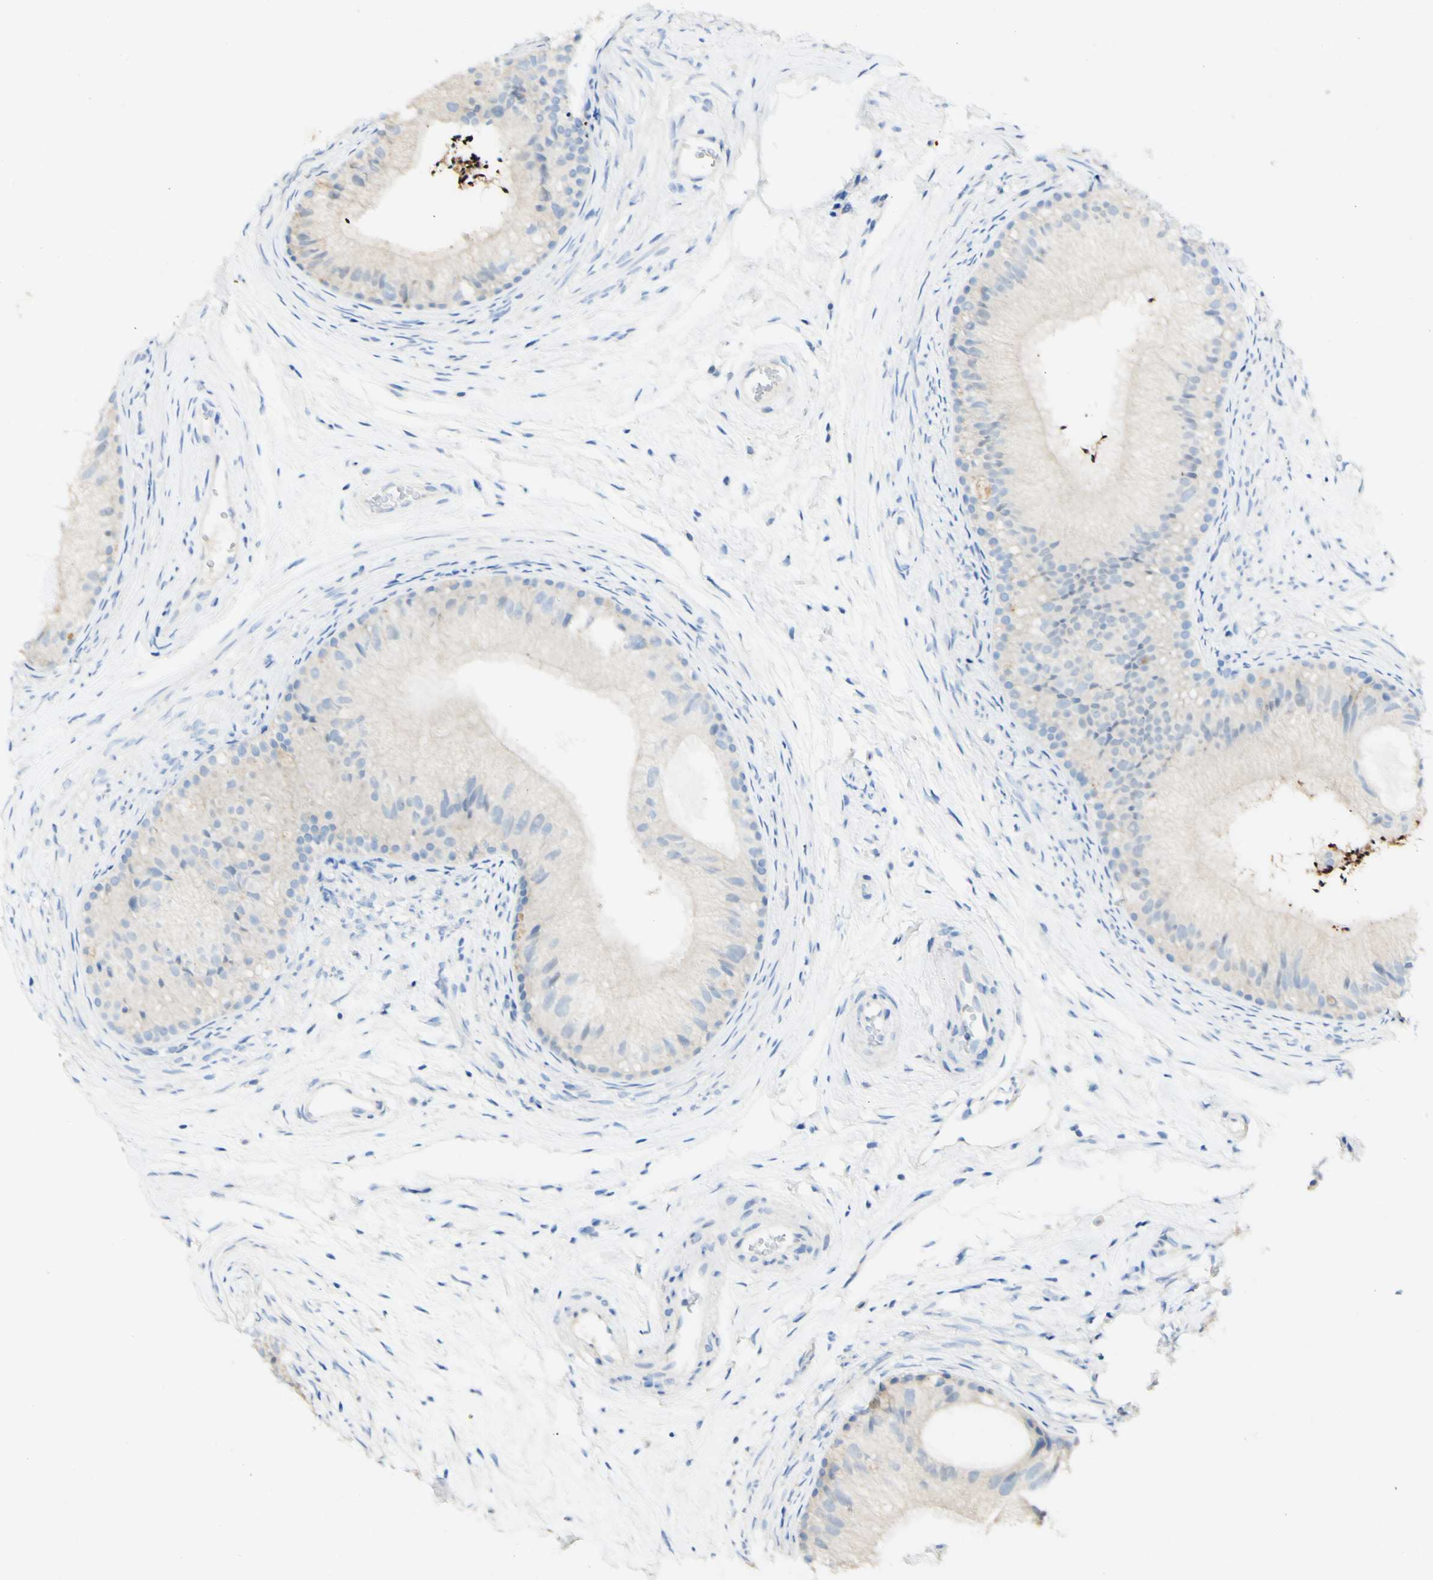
{"staining": {"intensity": "weak", "quantity": "<25%", "location": "cytoplasmic/membranous"}, "tissue": "epididymis", "cell_type": "Glandular cells", "image_type": "normal", "snomed": [{"axis": "morphology", "description": "Normal tissue, NOS"}, {"axis": "topography", "description": "Epididymis"}], "caption": "Normal epididymis was stained to show a protein in brown. There is no significant staining in glandular cells. The staining is performed using DAB (3,3'-diaminobenzidine) brown chromogen with nuclei counter-stained in using hematoxylin.", "gene": "FGF4", "patient": {"sex": "male", "age": 56}}